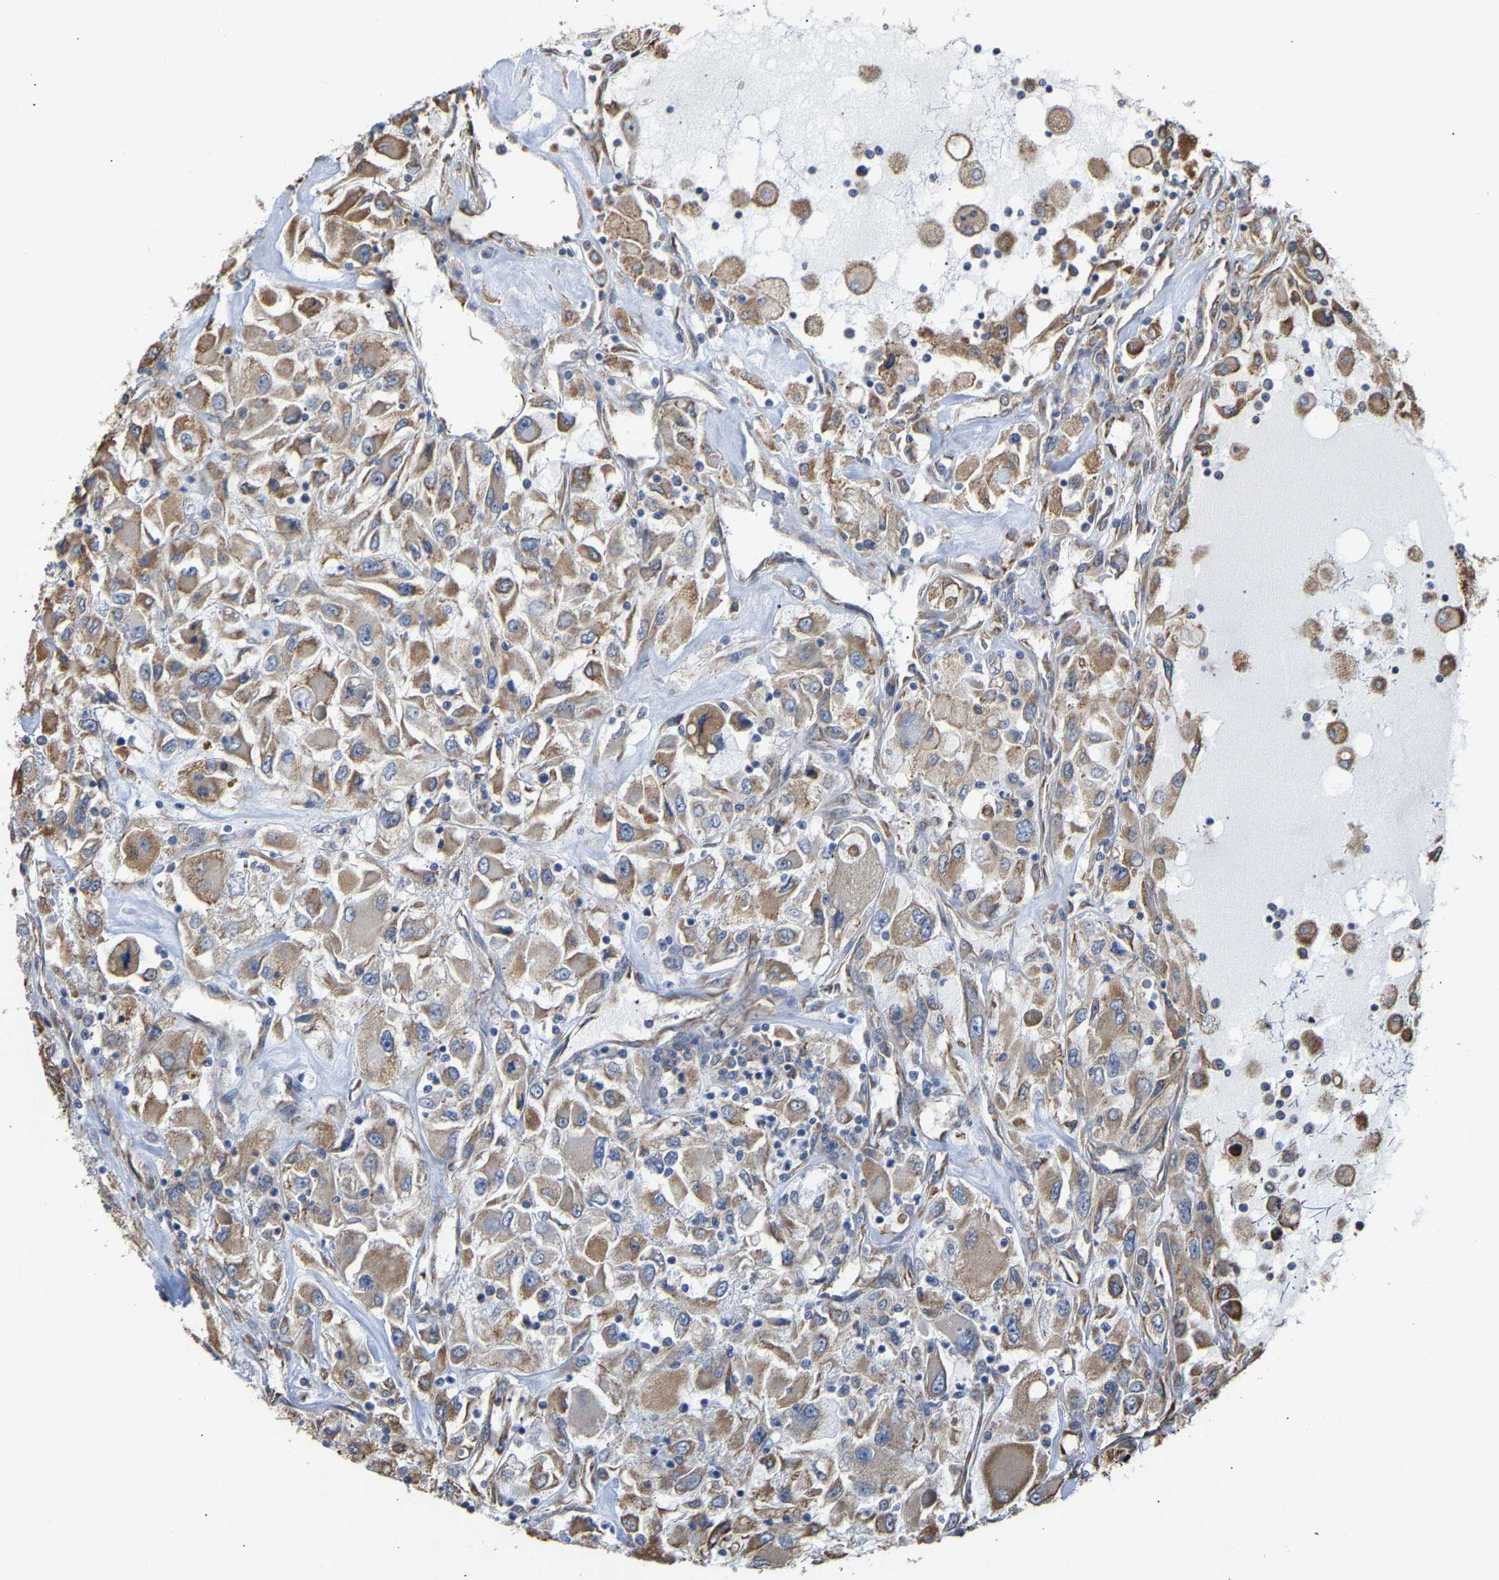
{"staining": {"intensity": "moderate", "quantity": ">75%", "location": "cytoplasmic/membranous"}, "tissue": "renal cancer", "cell_type": "Tumor cells", "image_type": "cancer", "snomed": [{"axis": "morphology", "description": "Adenocarcinoma, NOS"}, {"axis": "topography", "description": "Kidney"}], "caption": "Tumor cells reveal moderate cytoplasmic/membranous positivity in about >75% of cells in renal cancer (adenocarcinoma).", "gene": "ARAP1", "patient": {"sex": "female", "age": 52}}